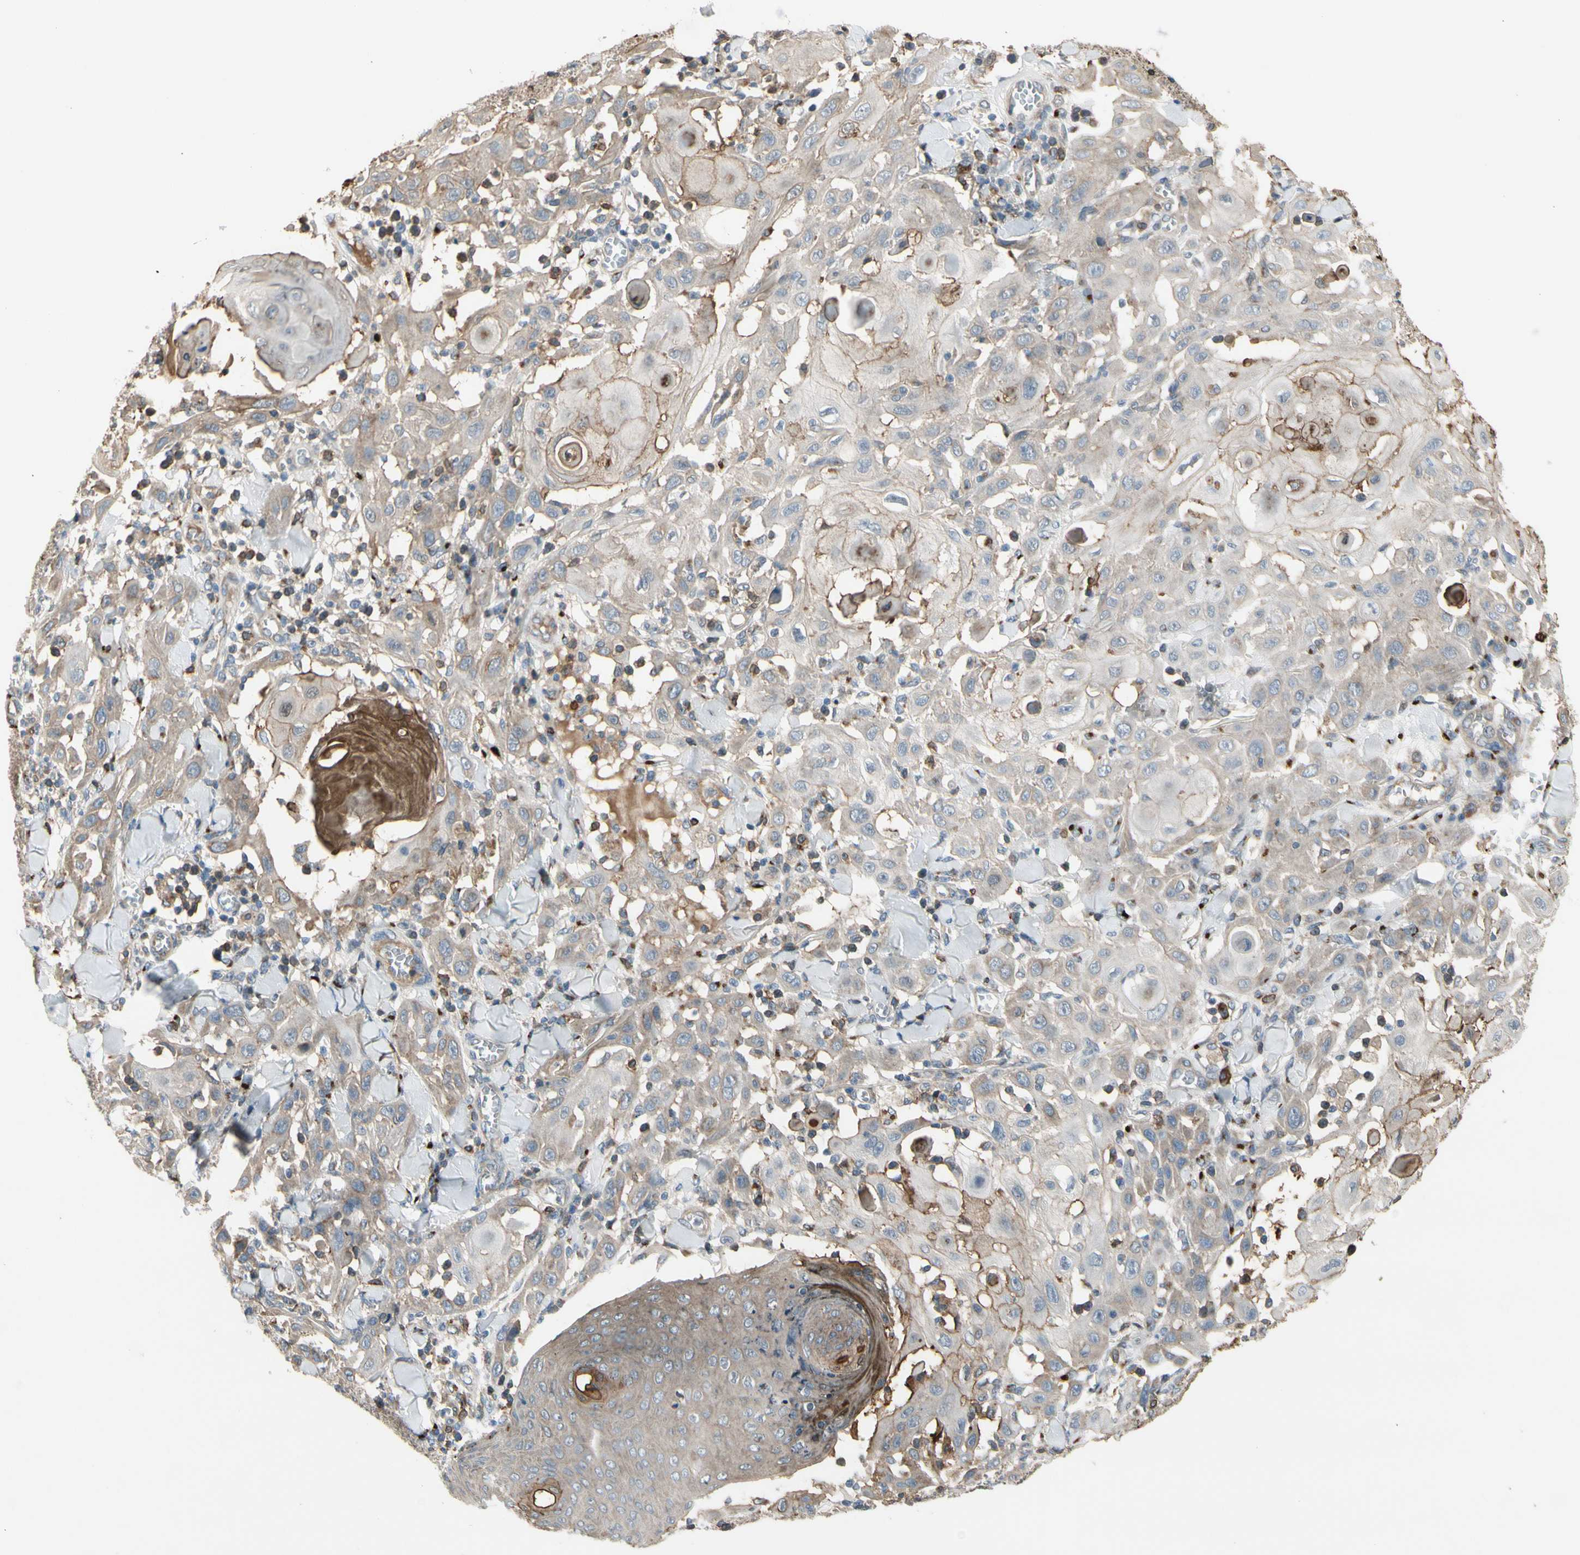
{"staining": {"intensity": "weak", "quantity": "25%-75%", "location": "cytoplasmic/membranous"}, "tissue": "skin cancer", "cell_type": "Tumor cells", "image_type": "cancer", "snomed": [{"axis": "morphology", "description": "Squamous cell carcinoma, NOS"}, {"axis": "topography", "description": "Skin"}], "caption": "Tumor cells demonstrate low levels of weak cytoplasmic/membranous positivity in approximately 25%-75% of cells in human skin squamous cell carcinoma. The protein is stained brown, and the nuclei are stained in blue (DAB (3,3'-diaminobenzidine) IHC with brightfield microscopy, high magnification).", "gene": "GALNT5", "patient": {"sex": "male", "age": 24}}